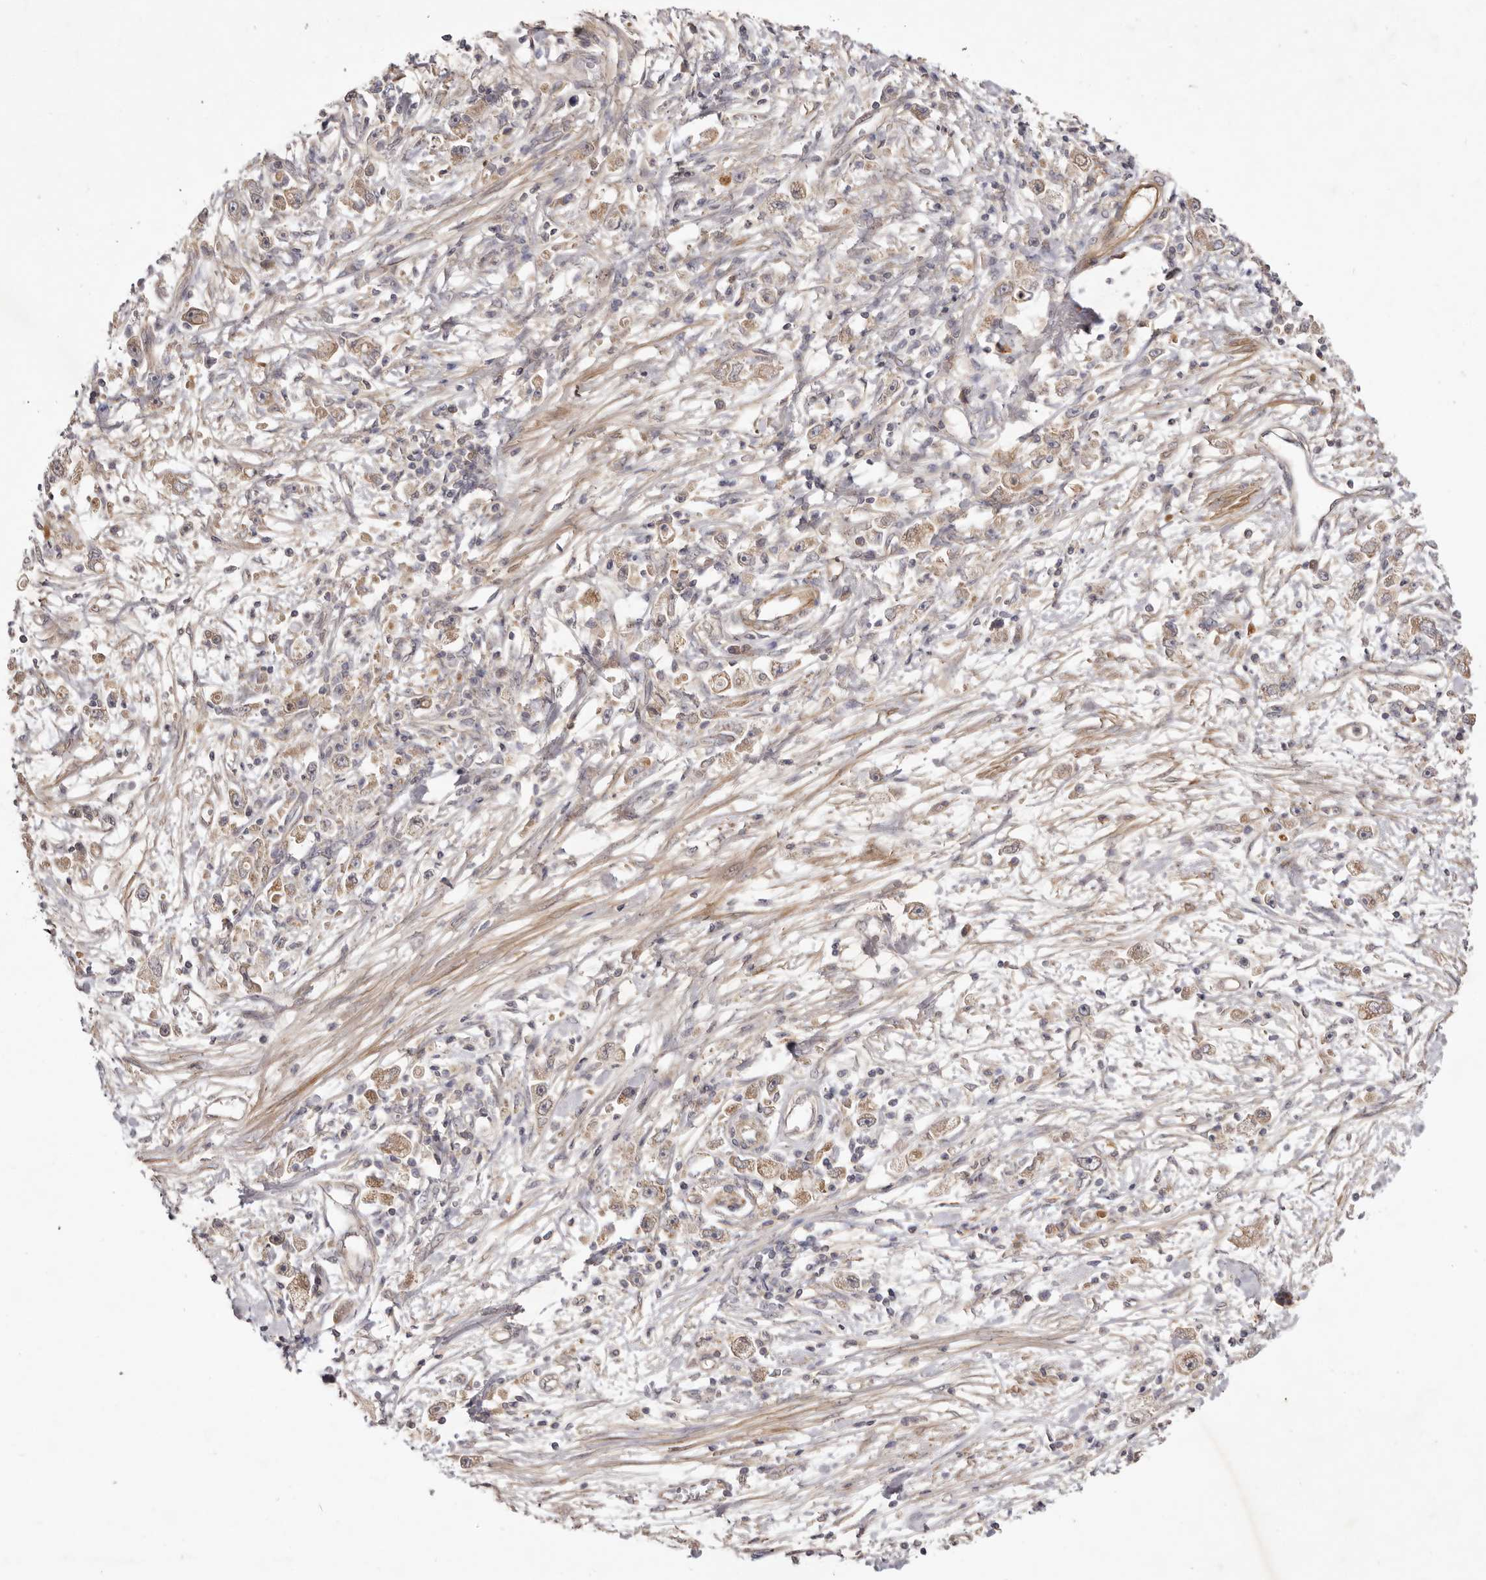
{"staining": {"intensity": "weak", "quantity": ">75%", "location": "cytoplasmic/membranous"}, "tissue": "stomach cancer", "cell_type": "Tumor cells", "image_type": "cancer", "snomed": [{"axis": "morphology", "description": "Adenocarcinoma, NOS"}, {"axis": "topography", "description": "Stomach"}], "caption": "A histopathology image of human adenocarcinoma (stomach) stained for a protein displays weak cytoplasmic/membranous brown staining in tumor cells.", "gene": "ADAMTS9", "patient": {"sex": "female", "age": 59}}